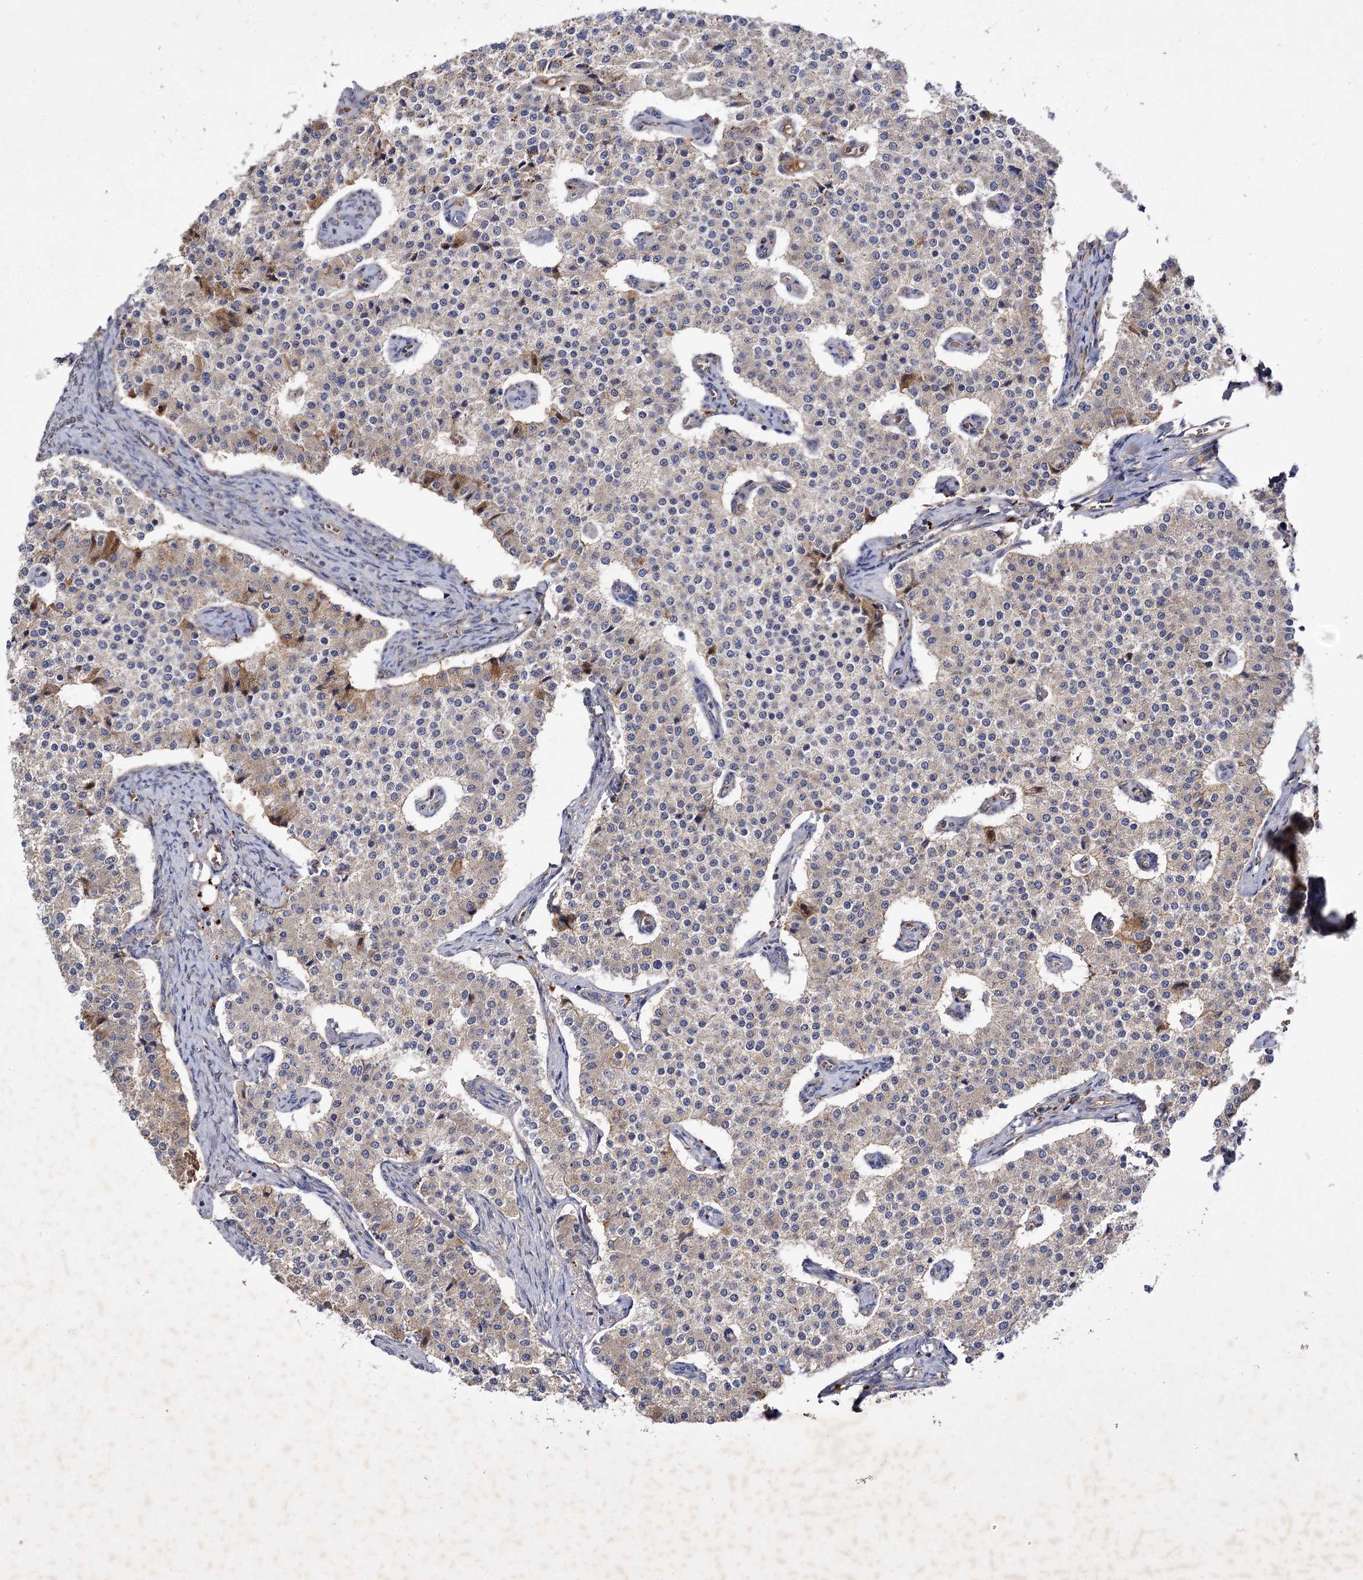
{"staining": {"intensity": "moderate", "quantity": "<25%", "location": "cytoplasmic/membranous"}, "tissue": "carcinoid", "cell_type": "Tumor cells", "image_type": "cancer", "snomed": [{"axis": "morphology", "description": "Carcinoid, malignant, NOS"}, {"axis": "topography", "description": "Colon"}], "caption": "Protein staining of carcinoid tissue demonstrates moderate cytoplasmic/membranous staining in approximately <25% of tumor cells.", "gene": "USP50", "patient": {"sex": "female", "age": 52}}